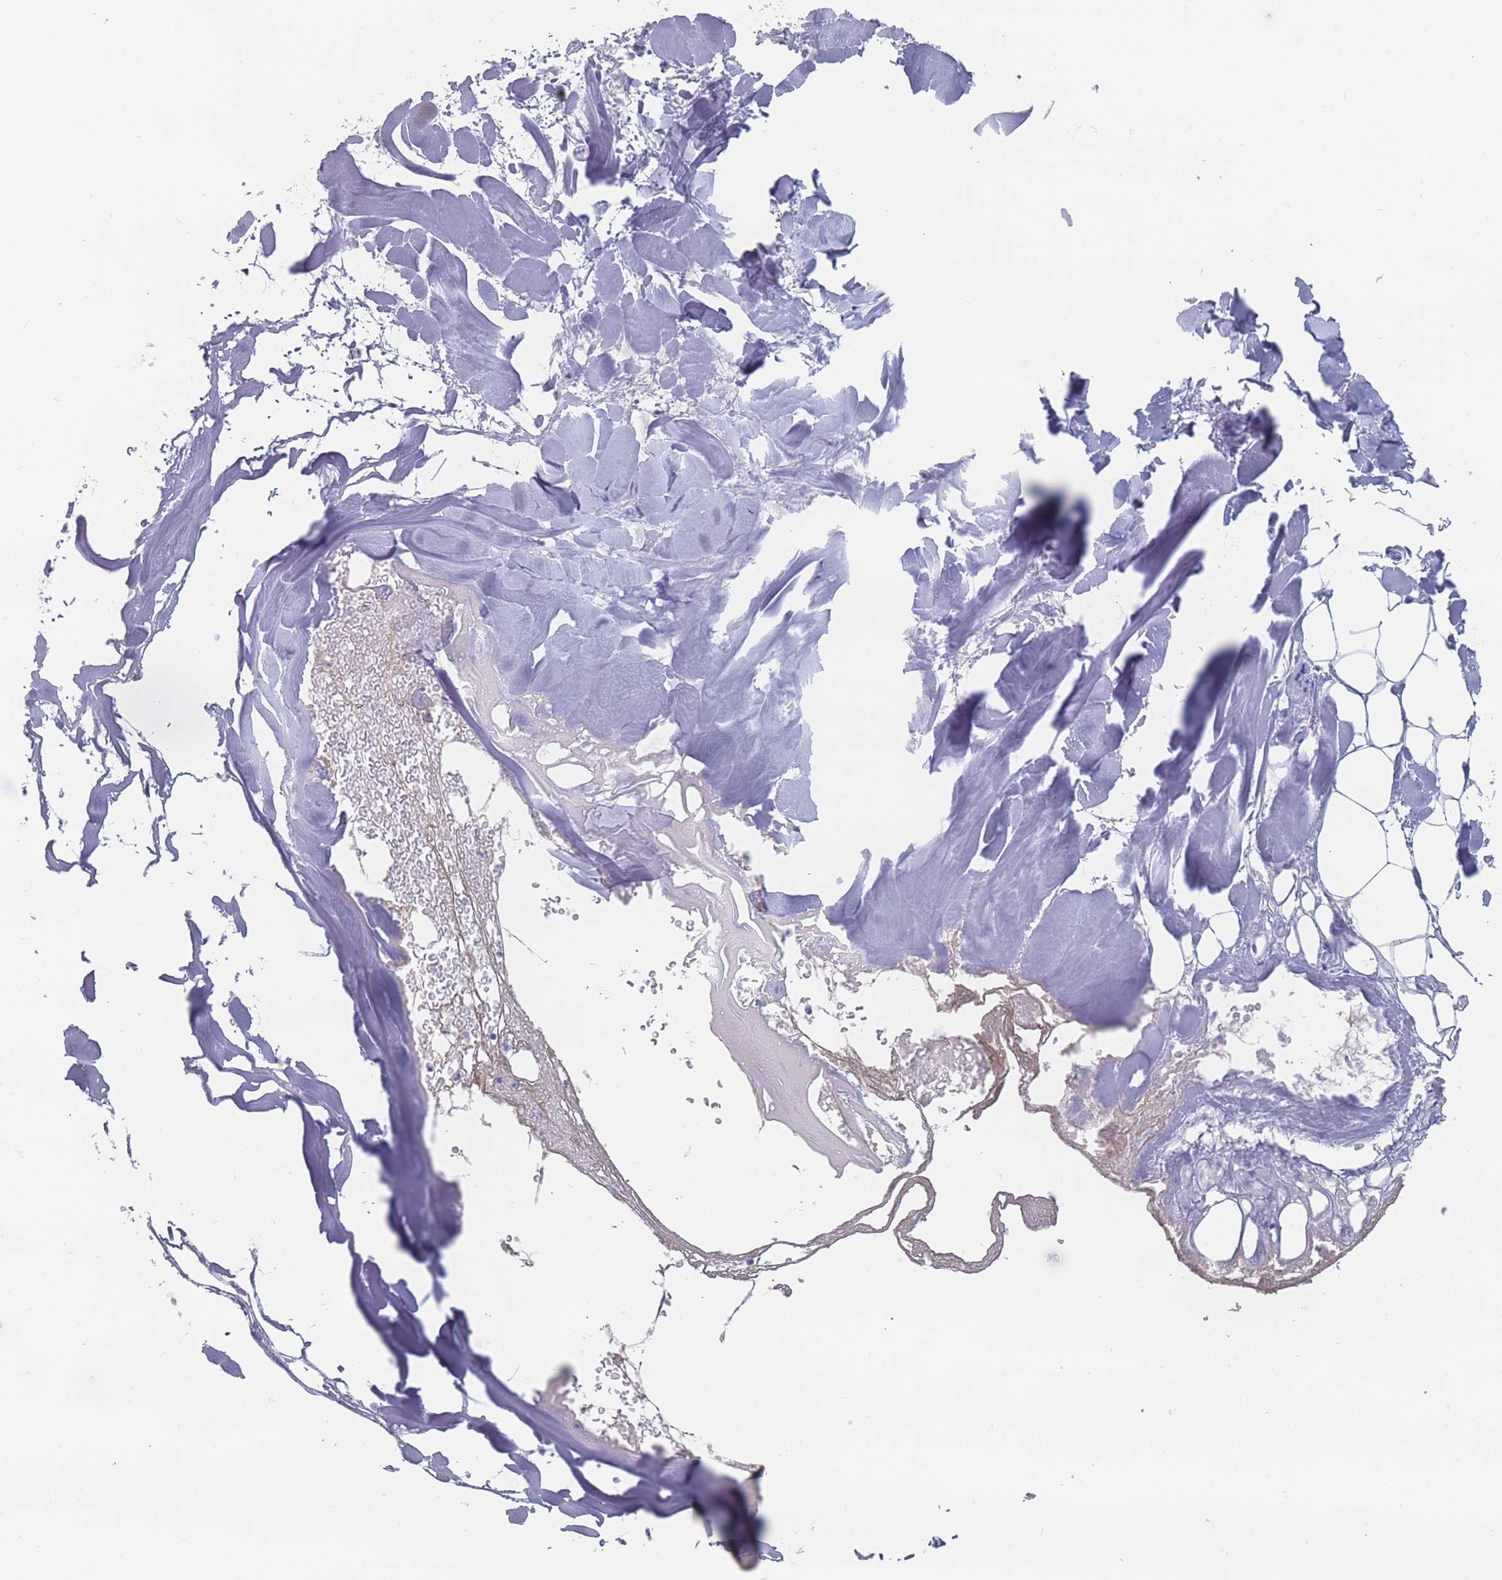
{"staining": {"intensity": "negative", "quantity": "none", "location": "none"}, "tissue": "adipose tissue", "cell_type": "Adipocytes", "image_type": "normal", "snomed": [{"axis": "morphology", "description": "Normal tissue, NOS"}, {"axis": "topography", "description": "Peripheral nerve tissue"}], "caption": "Image shows no significant protein staining in adipocytes of normal adipose tissue.", "gene": "ST8SIA5", "patient": {"sex": "male", "age": 74}}